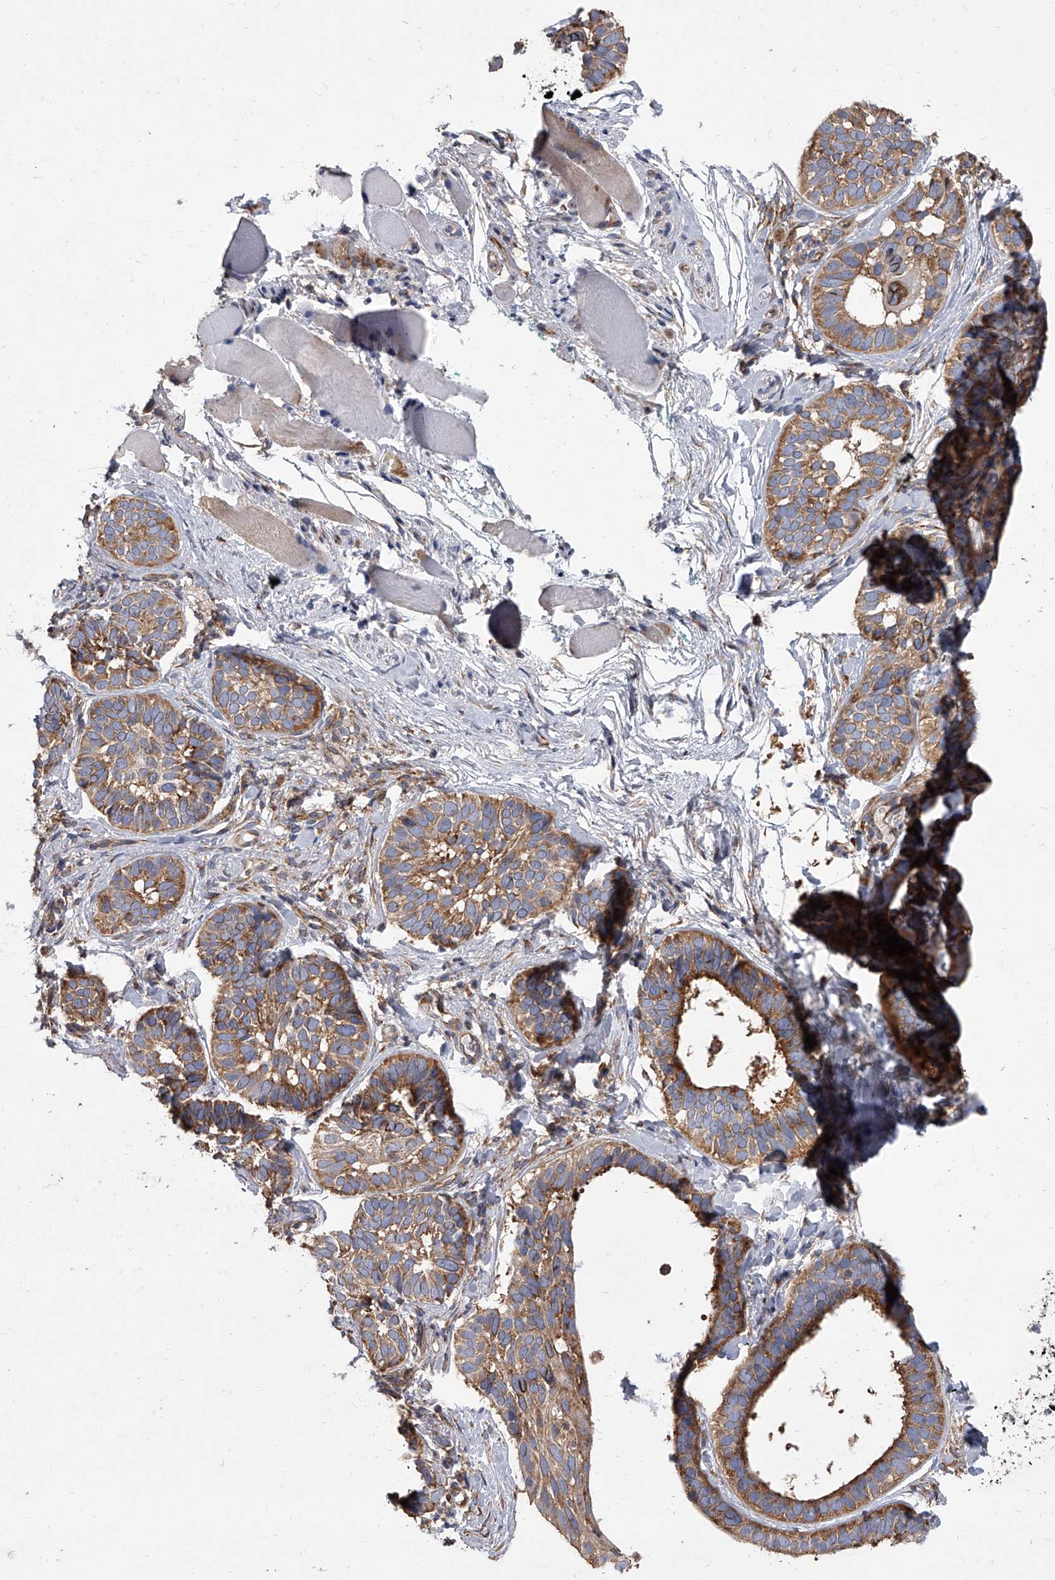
{"staining": {"intensity": "moderate", "quantity": ">75%", "location": "cytoplasmic/membranous"}, "tissue": "skin cancer", "cell_type": "Tumor cells", "image_type": "cancer", "snomed": [{"axis": "morphology", "description": "Basal cell carcinoma"}, {"axis": "topography", "description": "Skin"}], "caption": "DAB (3,3'-diaminobenzidine) immunohistochemical staining of human skin basal cell carcinoma displays moderate cytoplasmic/membranous protein staining in approximately >75% of tumor cells.", "gene": "EIF2S2", "patient": {"sex": "male", "age": 62}}